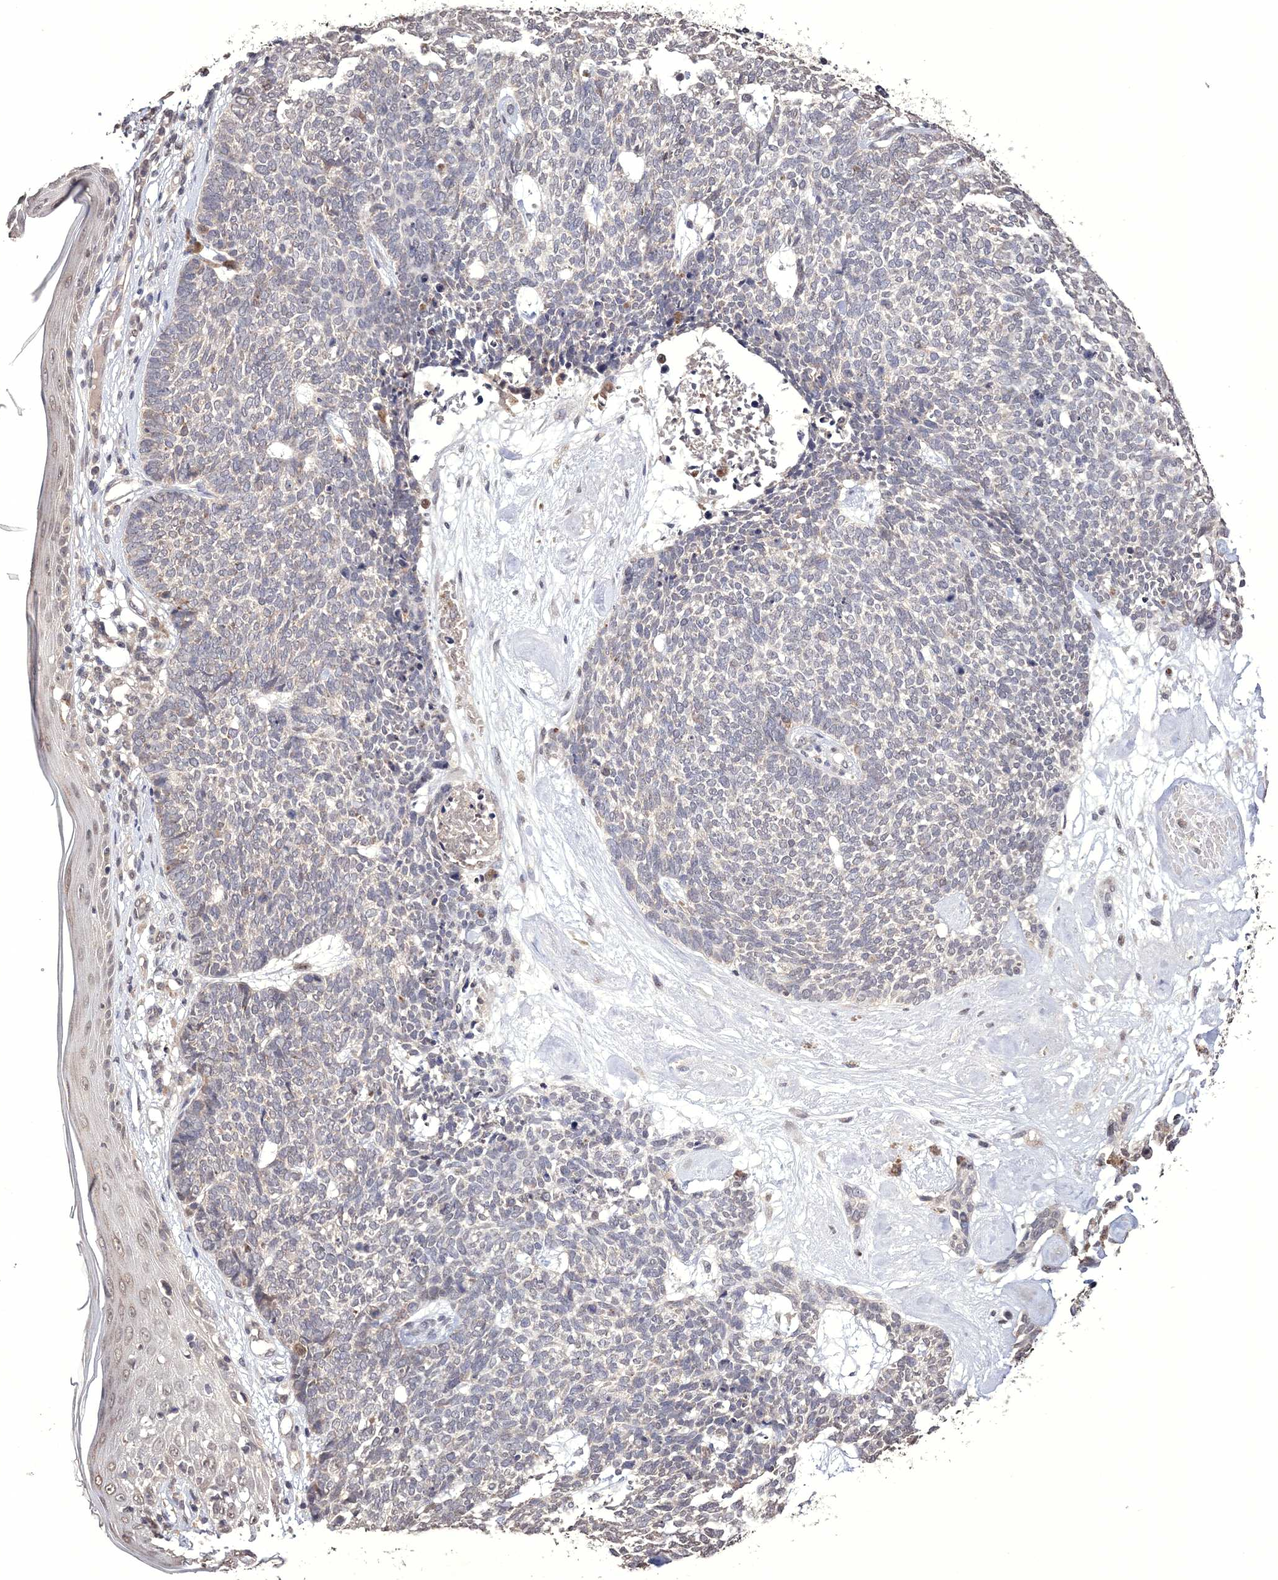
{"staining": {"intensity": "negative", "quantity": "none", "location": "none"}, "tissue": "skin cancer", "cell_type": "Tumor cells", "image_type": "cancer", "snomed": [{"axis": "morphology", "description": "Basal cell carcinoma"}, {"axis": "topography", "description": "Skin"}], "caption": "Immunohistochemistry image of neoplastic tissue: human basal cell carcinoma (skin) stained with DAB exhibits no significant protein expression in tumor cells. The staining is performed using DAB brown chromogen with nuclei counter-stained in using hematoxylin.", "gene": "GPN1", "patient": {"sex": "female", "age": 84}}